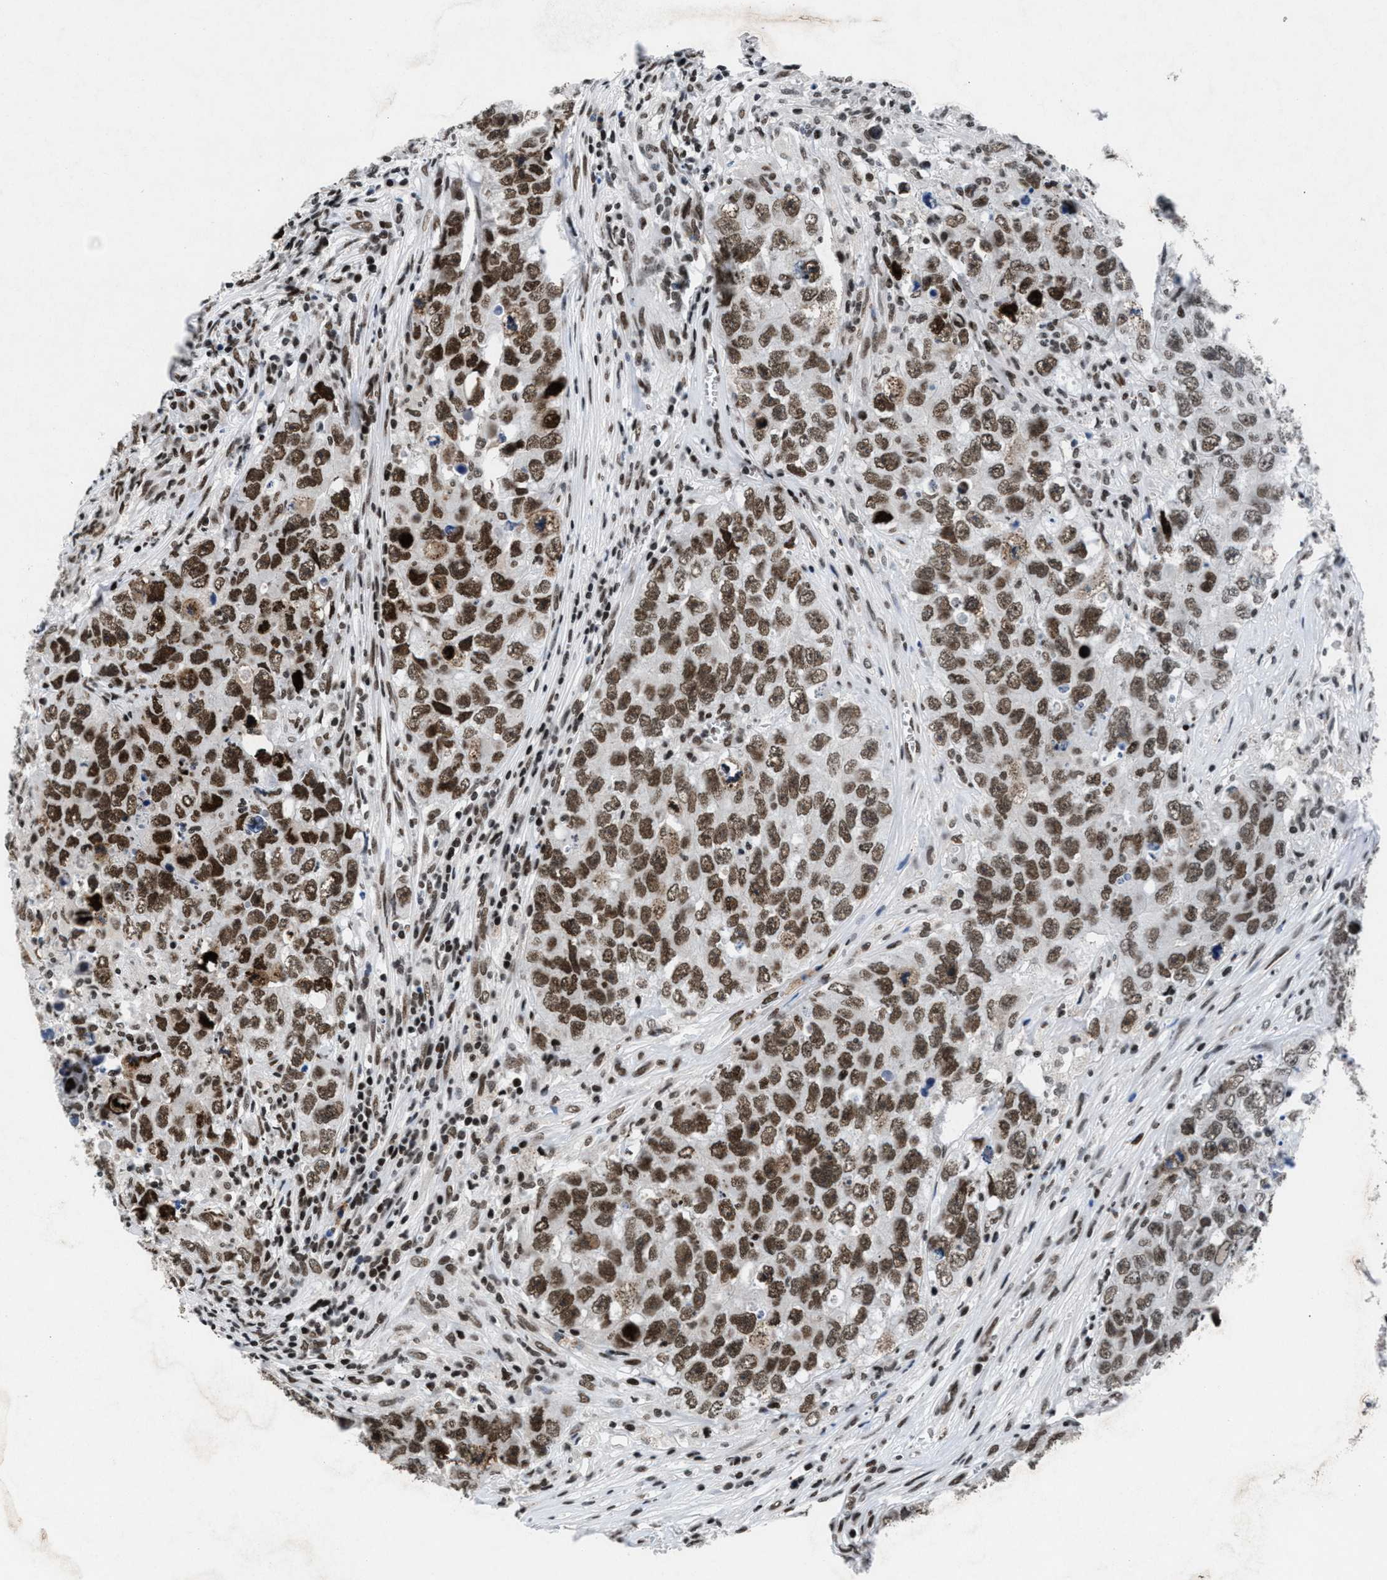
{"staining": {"intensity": "moderate", "quantity": ">75%", "location": "nuclear"}, "tissue": "testis cancer", "cell_type": "Tumor cells", "image_type": "cancer", "snomed": [{"axis": "morphology", "description": "Seminoma, NOS"}, {"axis": "morphology", "description": "Carcinoma, Embryonal, NOS"}, {"axis": "topography", "description": "Testis"}], "caption": "Approximately >75% of tumor cells in human testis cancer show moderate nuclear protein staining as visualized by brown immunohistochemical staining.", "gene": "WDR81", "patient": {"sex": "male", "age": 43}}